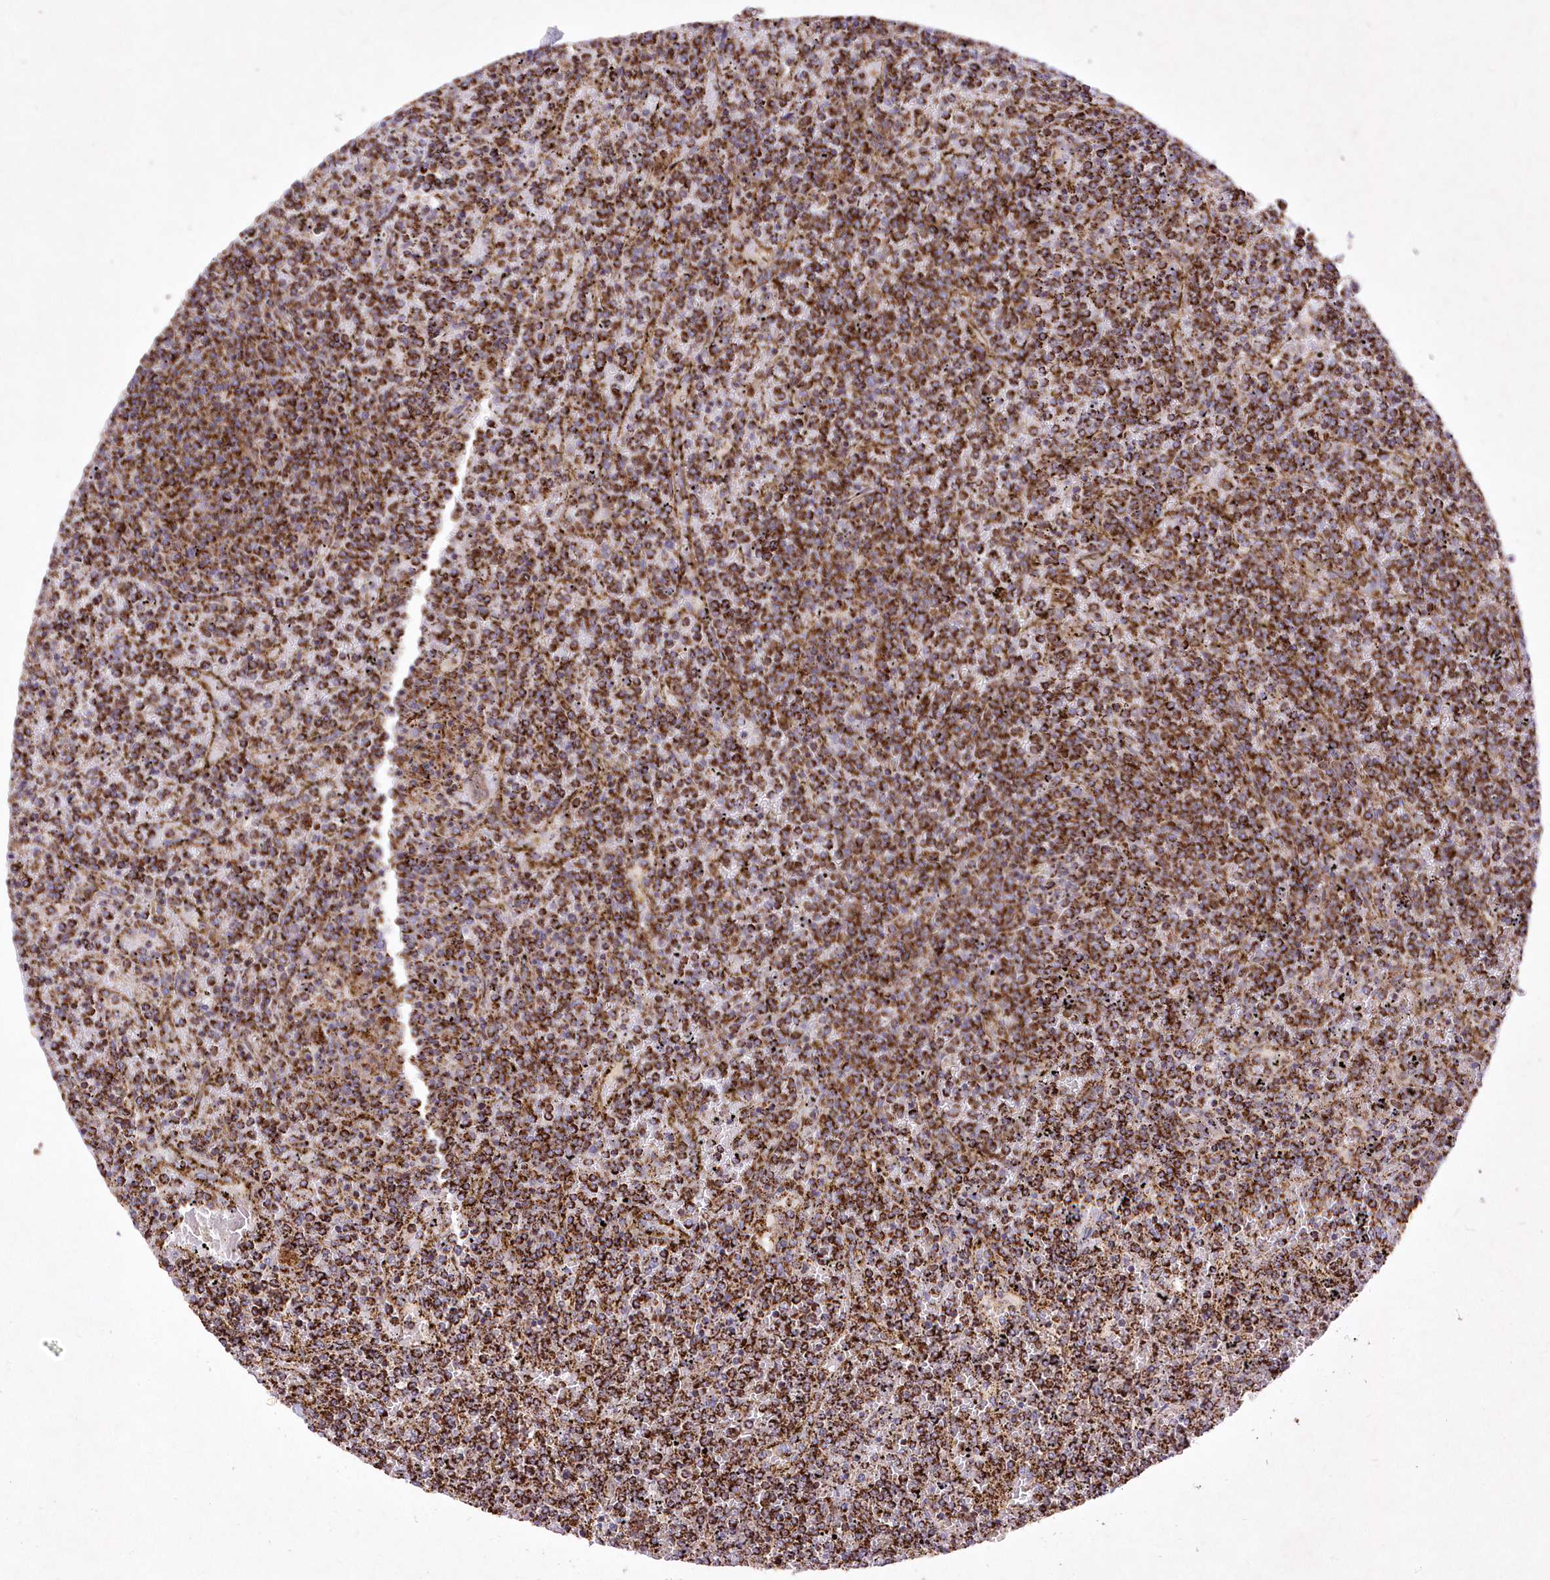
{"staining": {"intensity": "strong", "quantity": ">75%", "location": "cytoplasmic/membranous"}, "tissue": "lymphoma", "cell_type": "Tumor cells", "image_type": "cancer", "snomed": [{"axis": "morphology", "description": "Malignant lymphoma, non-Hodgkin's type, Low grade"}, {"axis": "topography", "description": "Spleen"}], "caption": "Malignant lymphoma, non-Hodgkin's type (low-grade) stained for a protein demonstrates strong cytoplasmic/membranous positivity in tumor cells. Nuclei are stained in blue.", "gene": "ASNSD1", "patient": {"sex": "female", "age": 19}}